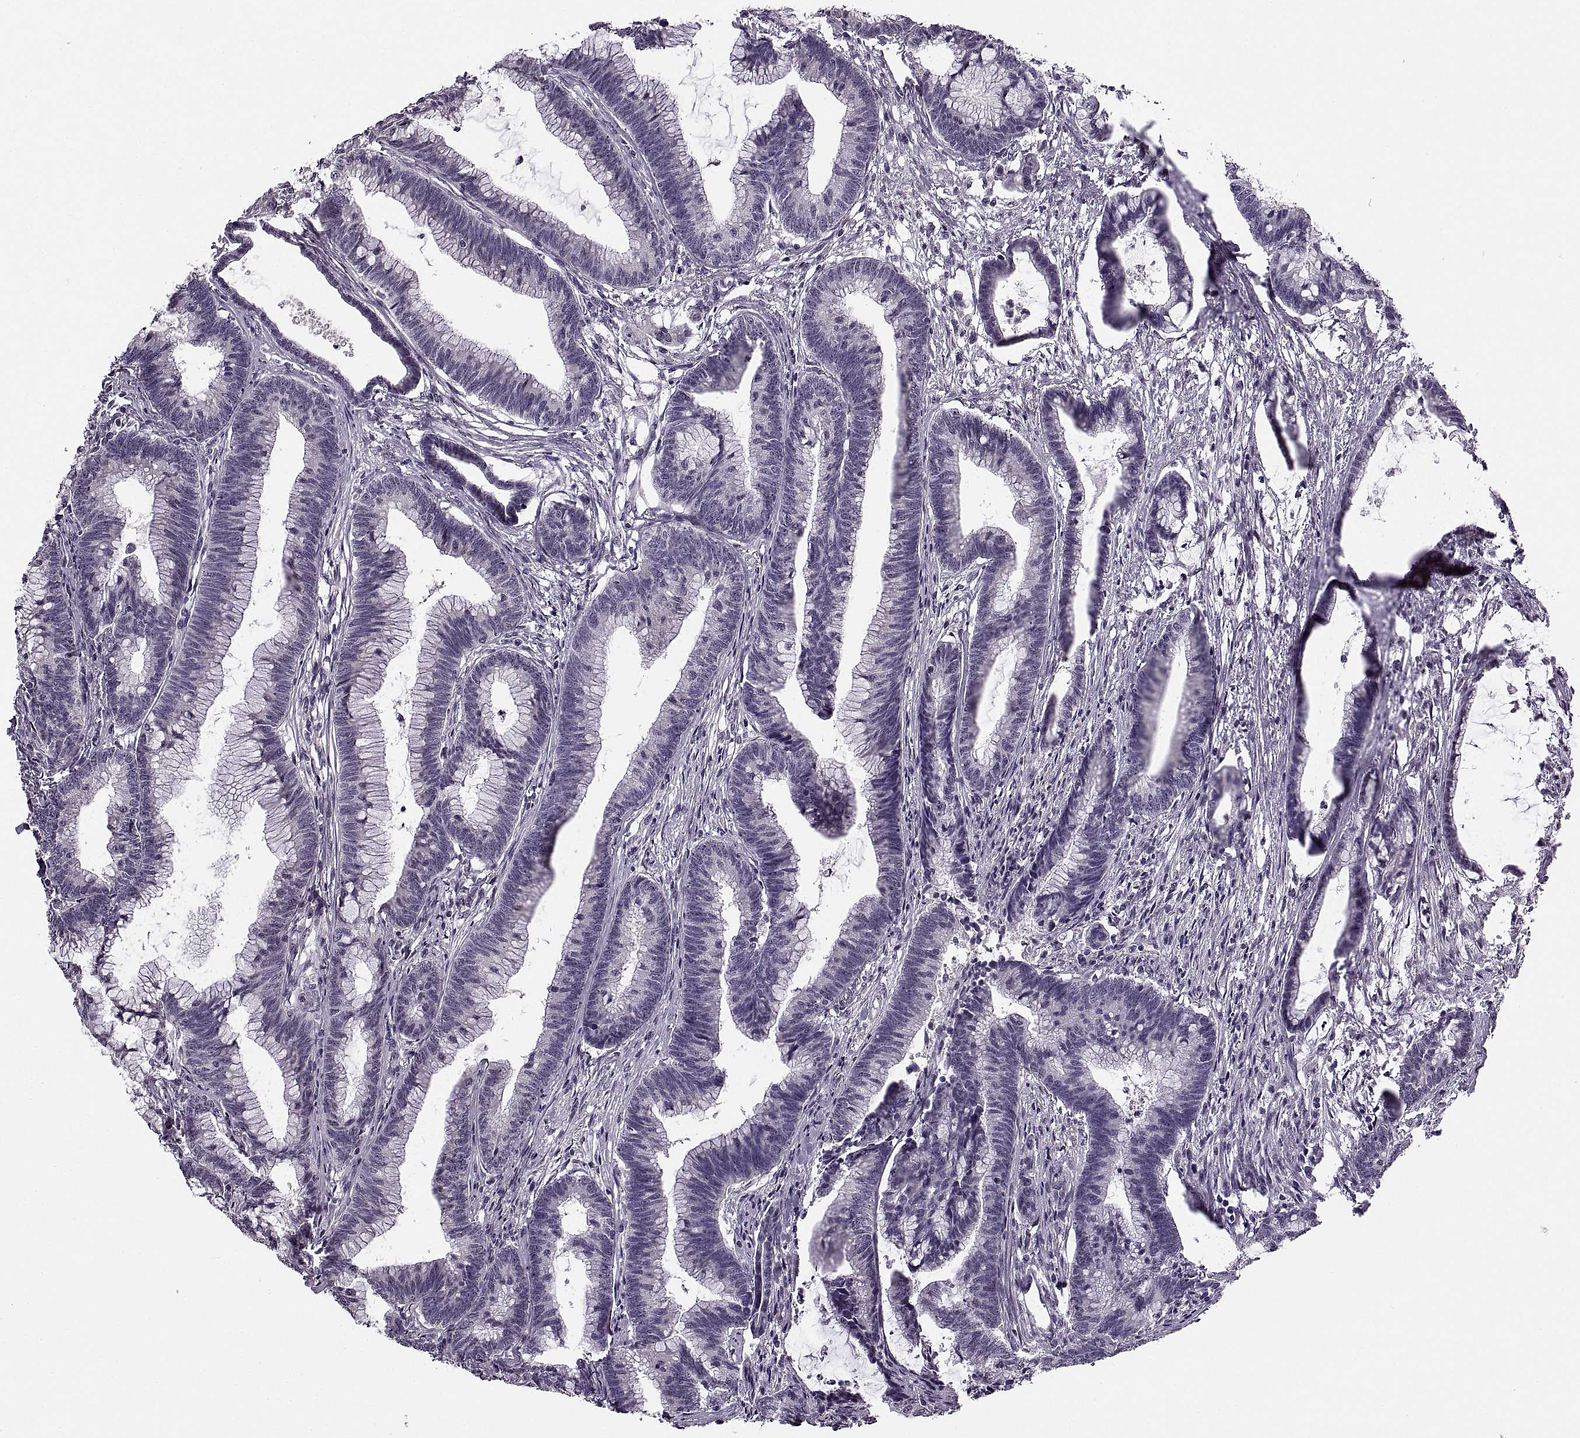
{"staining": {"intensity": "negative", "quantity": "none", "location": "none"}, "tissue": "colorectal cancer", "cell_type": "Tumor cells", "image_type": "cancer", "snomed": [{"axis": "morphology", "description": "Adenocarcinoma, NOS"}, {"axis": "topography", "description": "Colon"}], "caption": "Colorectal cancer (adenocarcinoma) was stained to show a protein in brown. There is no significant positivity in tumor cells.", "gene": "PAGE5", "patient": {"sex": "female", "age": 78}}